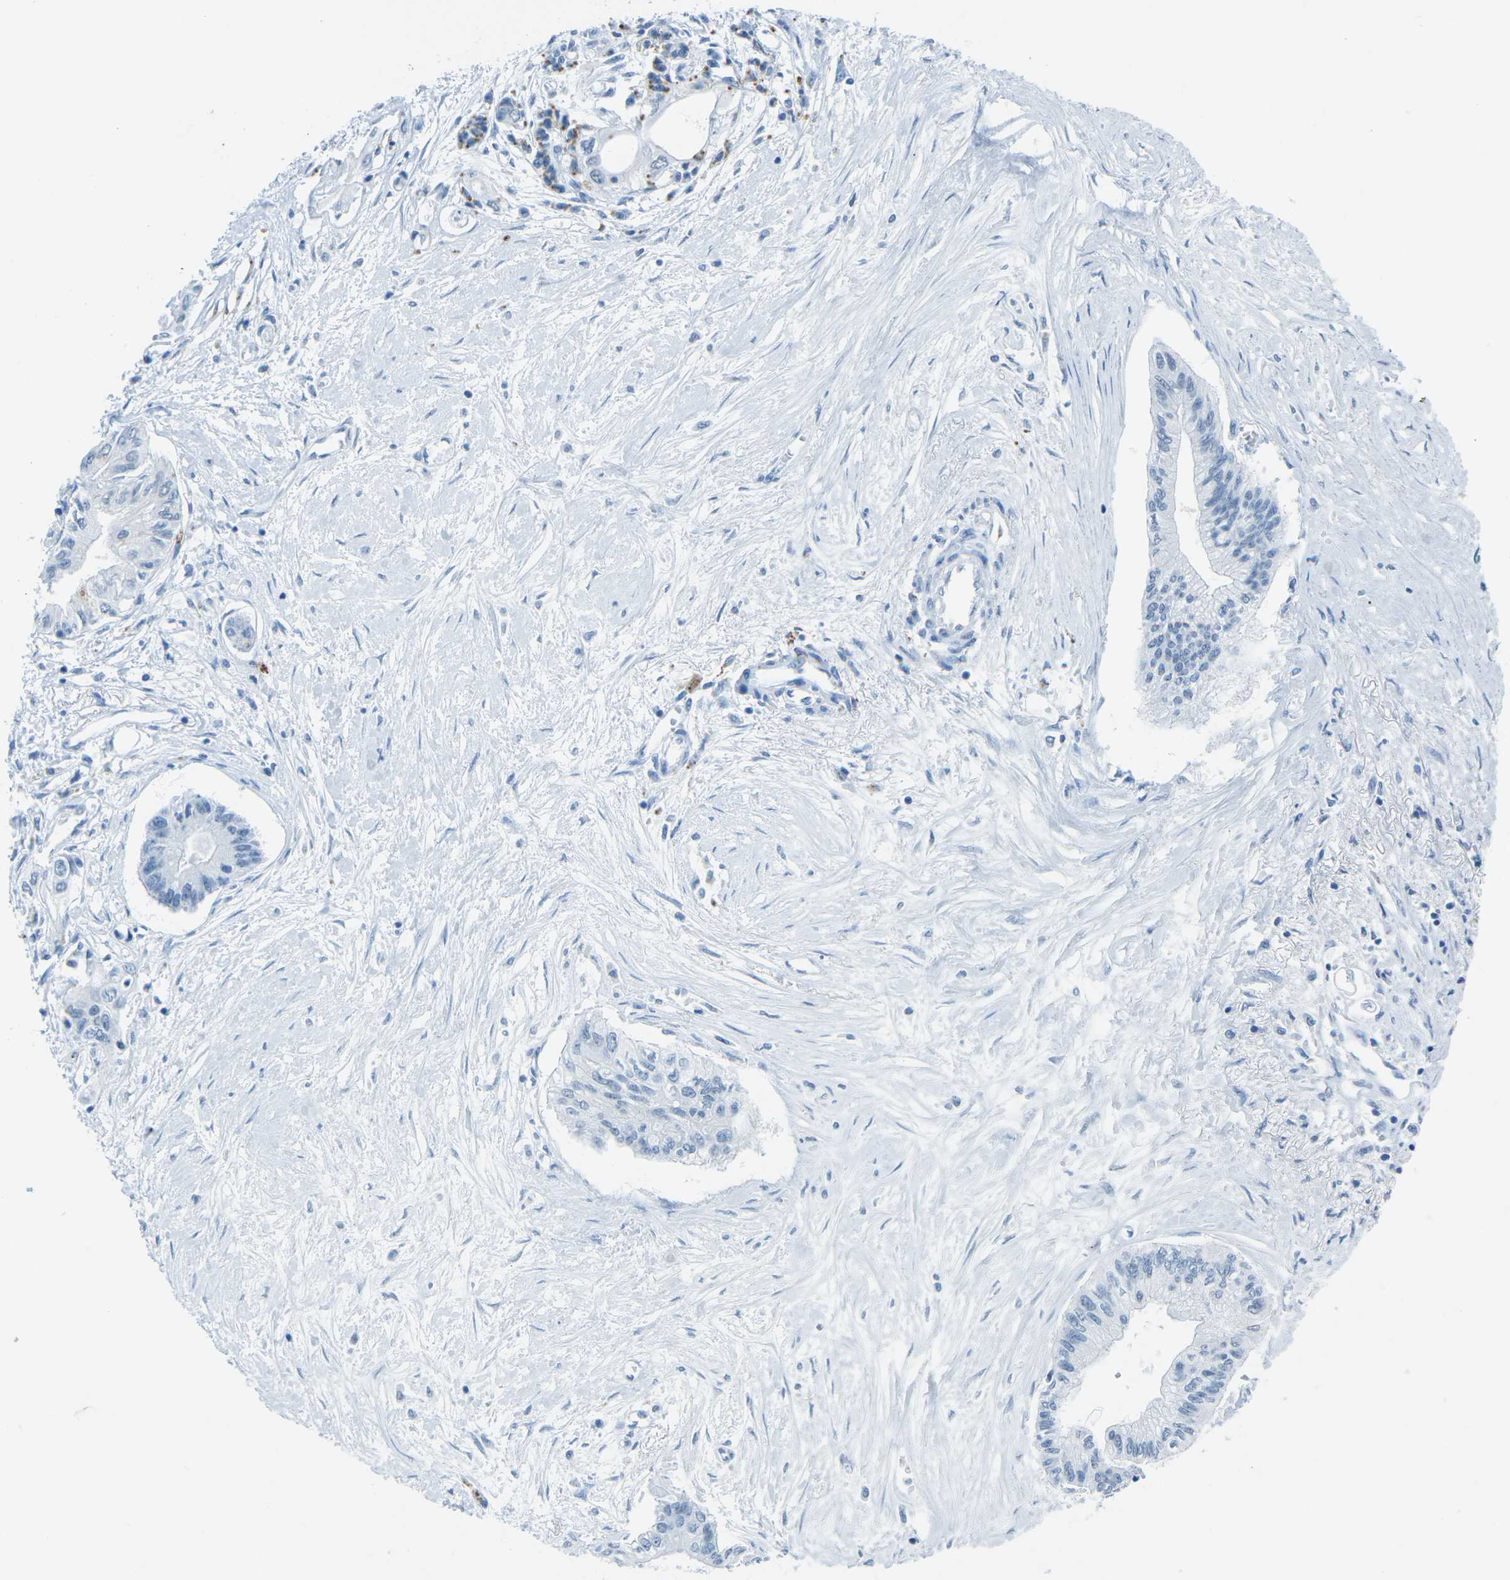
{"staining": {"intensity": "negative", "quantity": "none", "location": "none"}, "tissue": "pancreatic cancer", "cell_type": "Tumor cells", "image_type": "cancer", "snomed": [{"axis": "morphology", "description": "Adenocarcinoma, NOS"}, {"axis": "topography", "description": "Pancreas"}], "caption": "Tumor cells show no significant protein positivity in pancreatic adenocarcinoma.", "gene": "MYH8", "patient": {"sex": "female", "age": 77}}